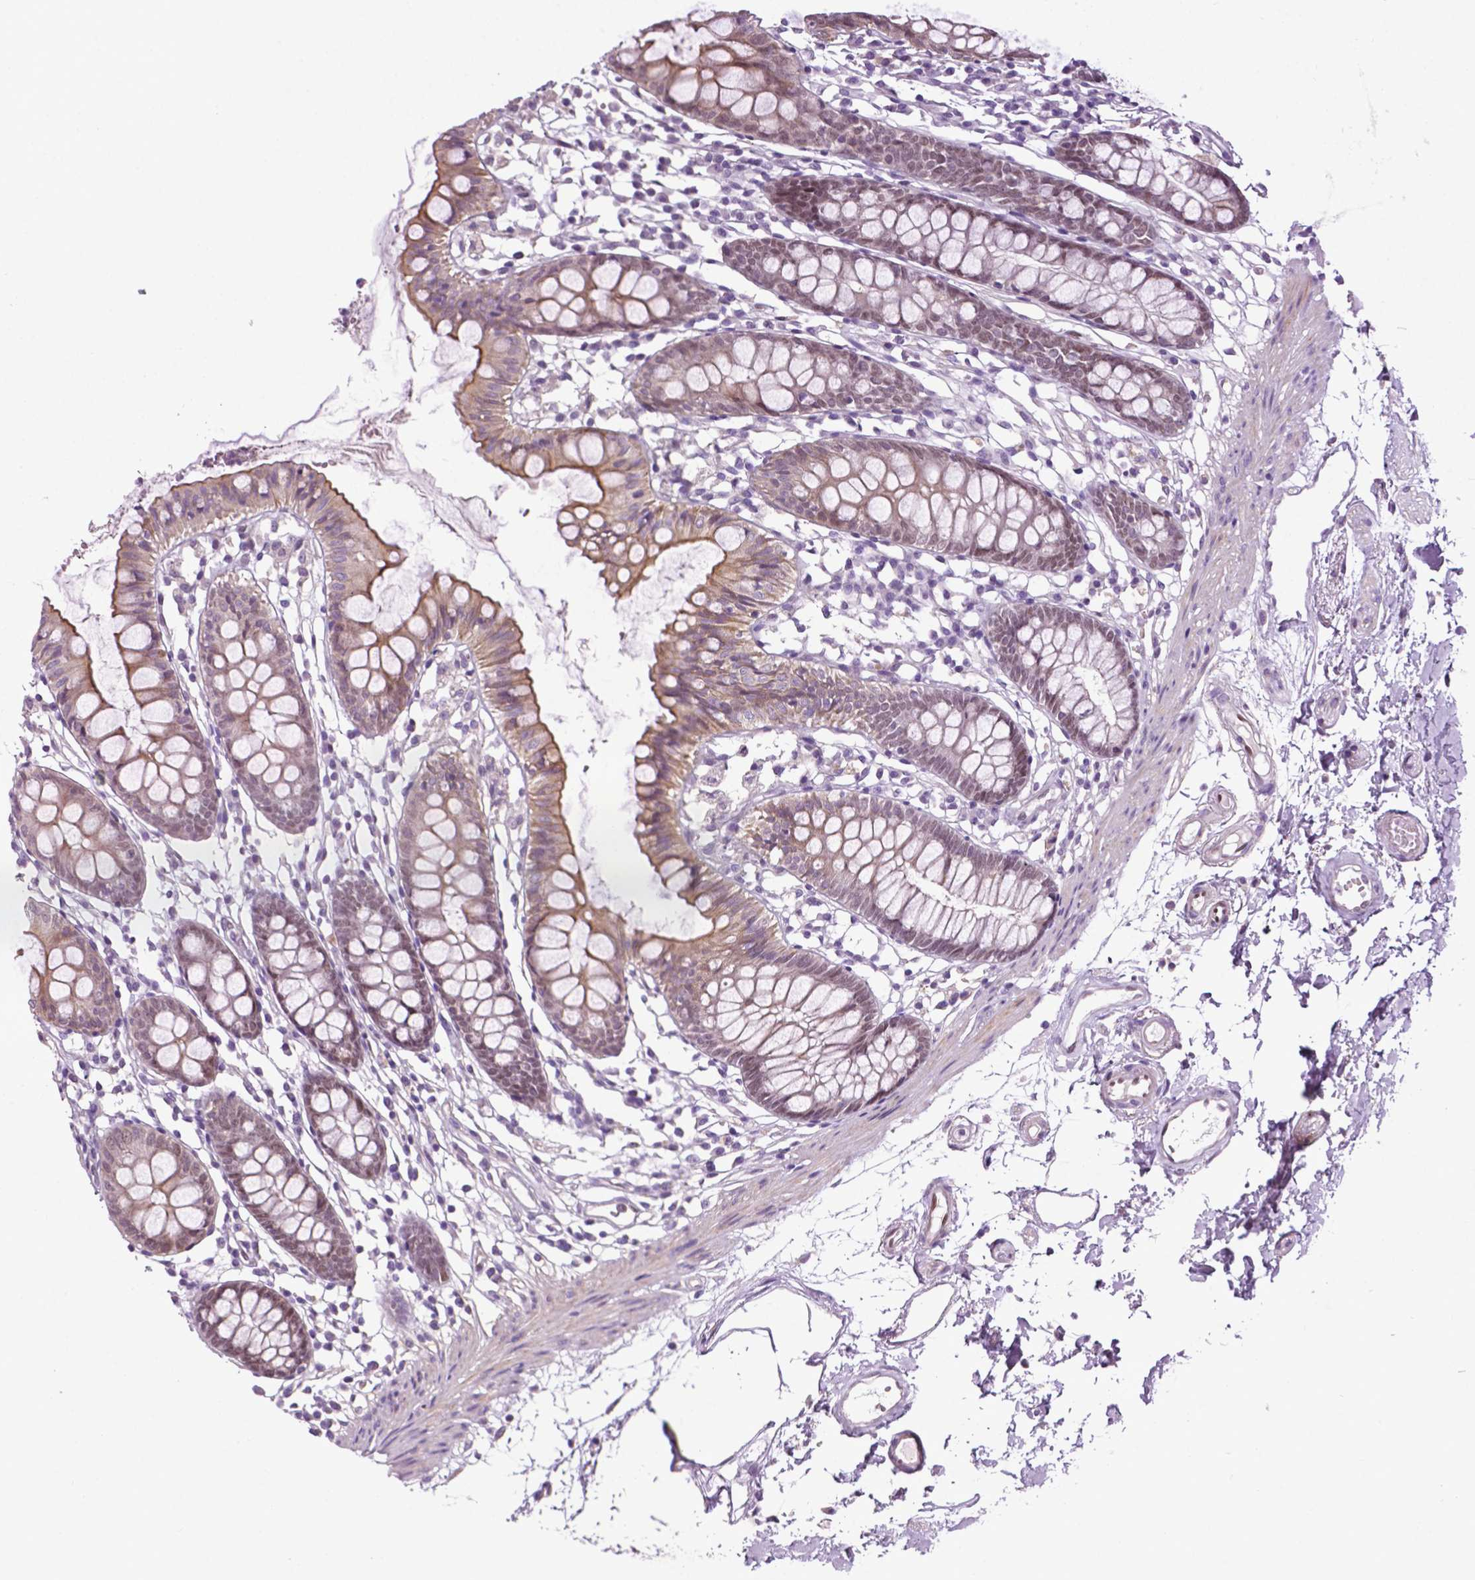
{"staining": {"intensity": "moderate", "quantity": "<25%", "location": "nuclear"}, "tissue": "colon", "cell_type": "Endothelial cells", "image_type": "normal", "snomed": [{"axis": "morphology", "description": "Normal tissue, NOS"}, {"axis": "topography", "description": "Colon"}], "caption": "This is a photomicrograph of immunohistochemistry staining of normal colon, which shows moderate positivity in the nuclear of endothelial cells.", "gene": "PTGER3", "patient": {"sex": "female", "age": 84}}